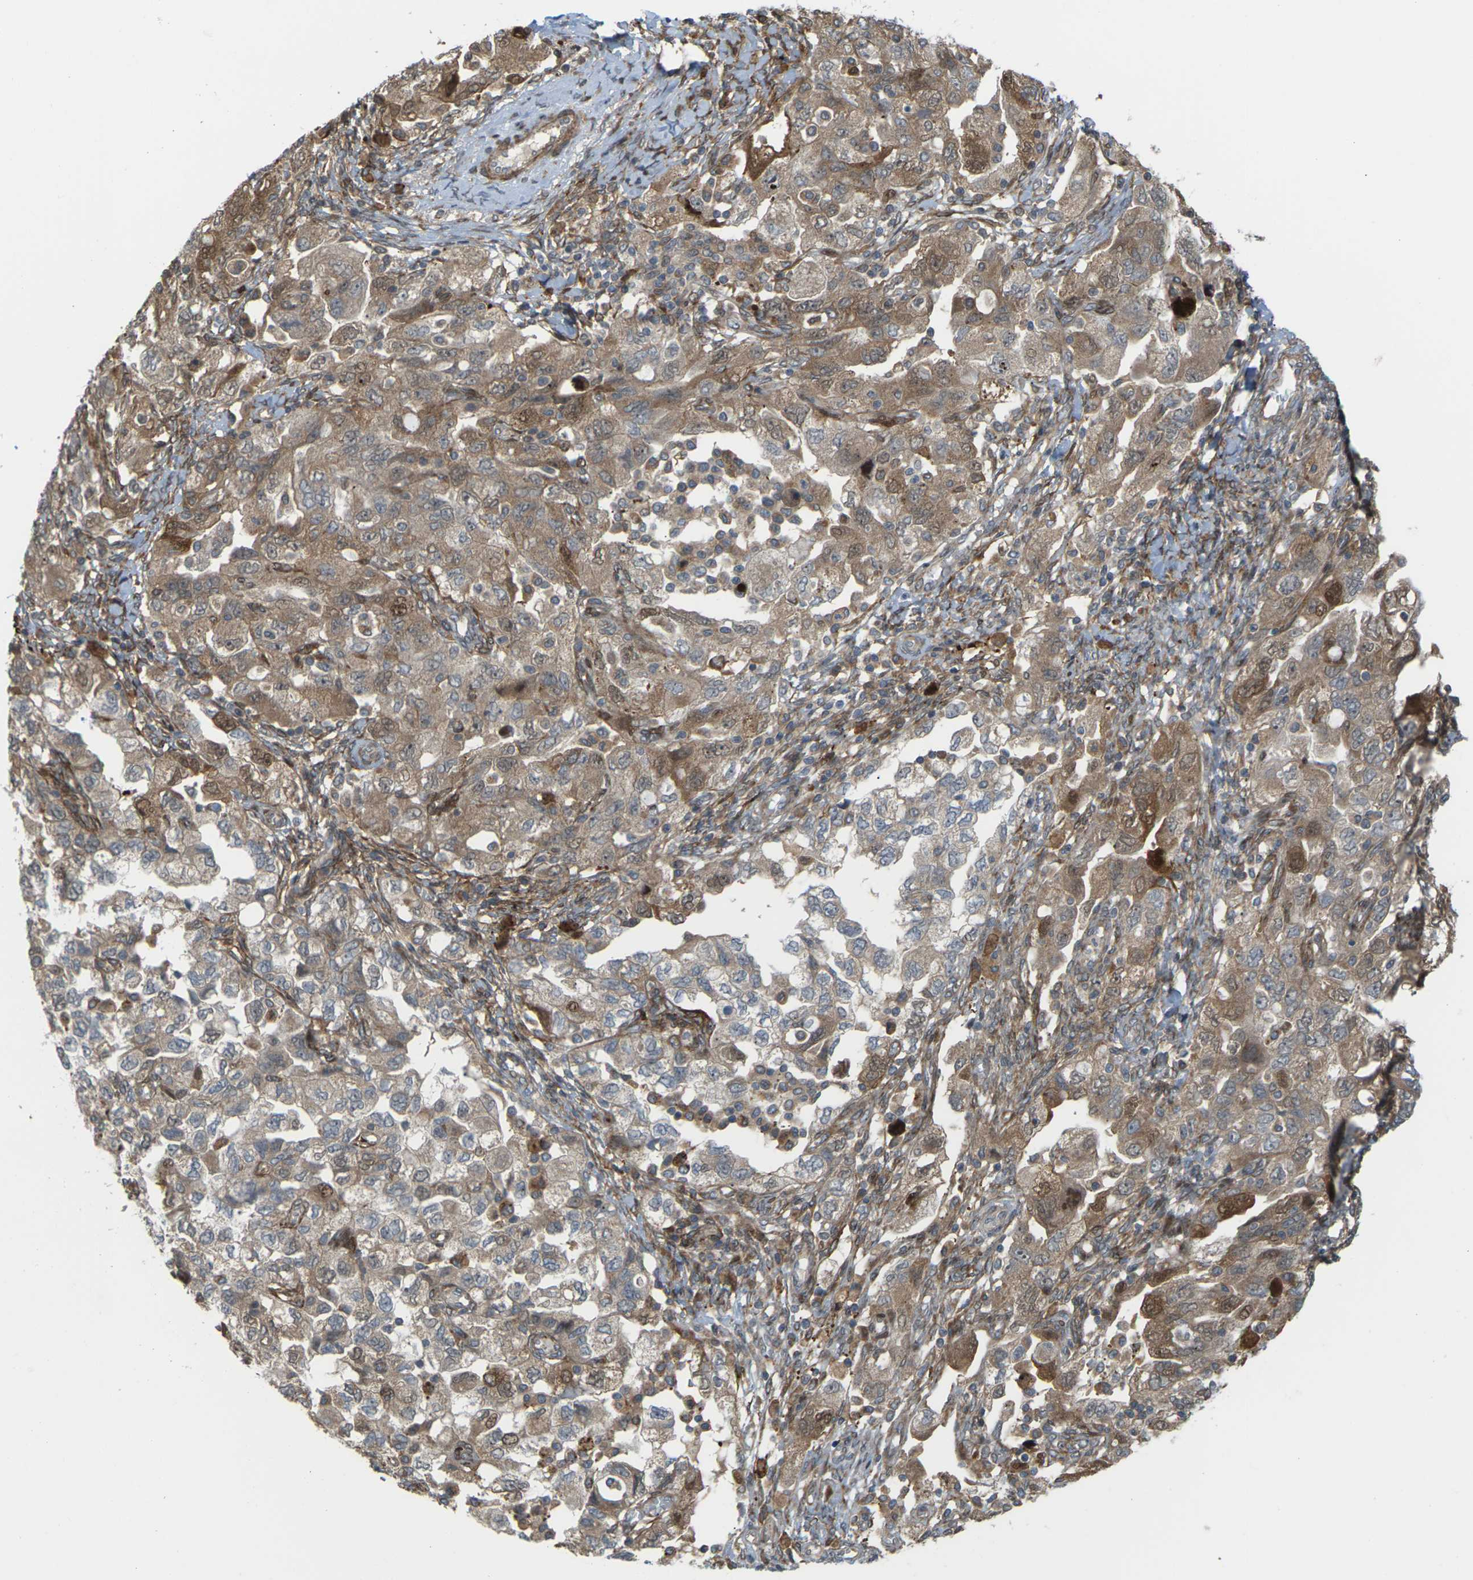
{"staining": {"intensity": "moderate", "quantity": ">75%", "location": "cytoplasmic/membranous"}, "tissue": "ovarian cancer", "cell_type": "Tumor cells", "image_type": "cancer", "snomed": [{"axis": "morphology", "description": "Carcinoma, NOS"}, {"axis": "morphology", "description": "Cystadenocarcinoma, serous, NOS"}, {"axis": "topography", "description": "Ovary"}], "caption": "A histopathology image showing moderate cytoplasmic/membranous expression in approximately >75% of tumor cells in serous cystadenocarcinoma (ovarian), as visualized by brown immunohistochemical staining.", "gene": "ROBO1", "patient": {"sex": "female", "age": 69}}